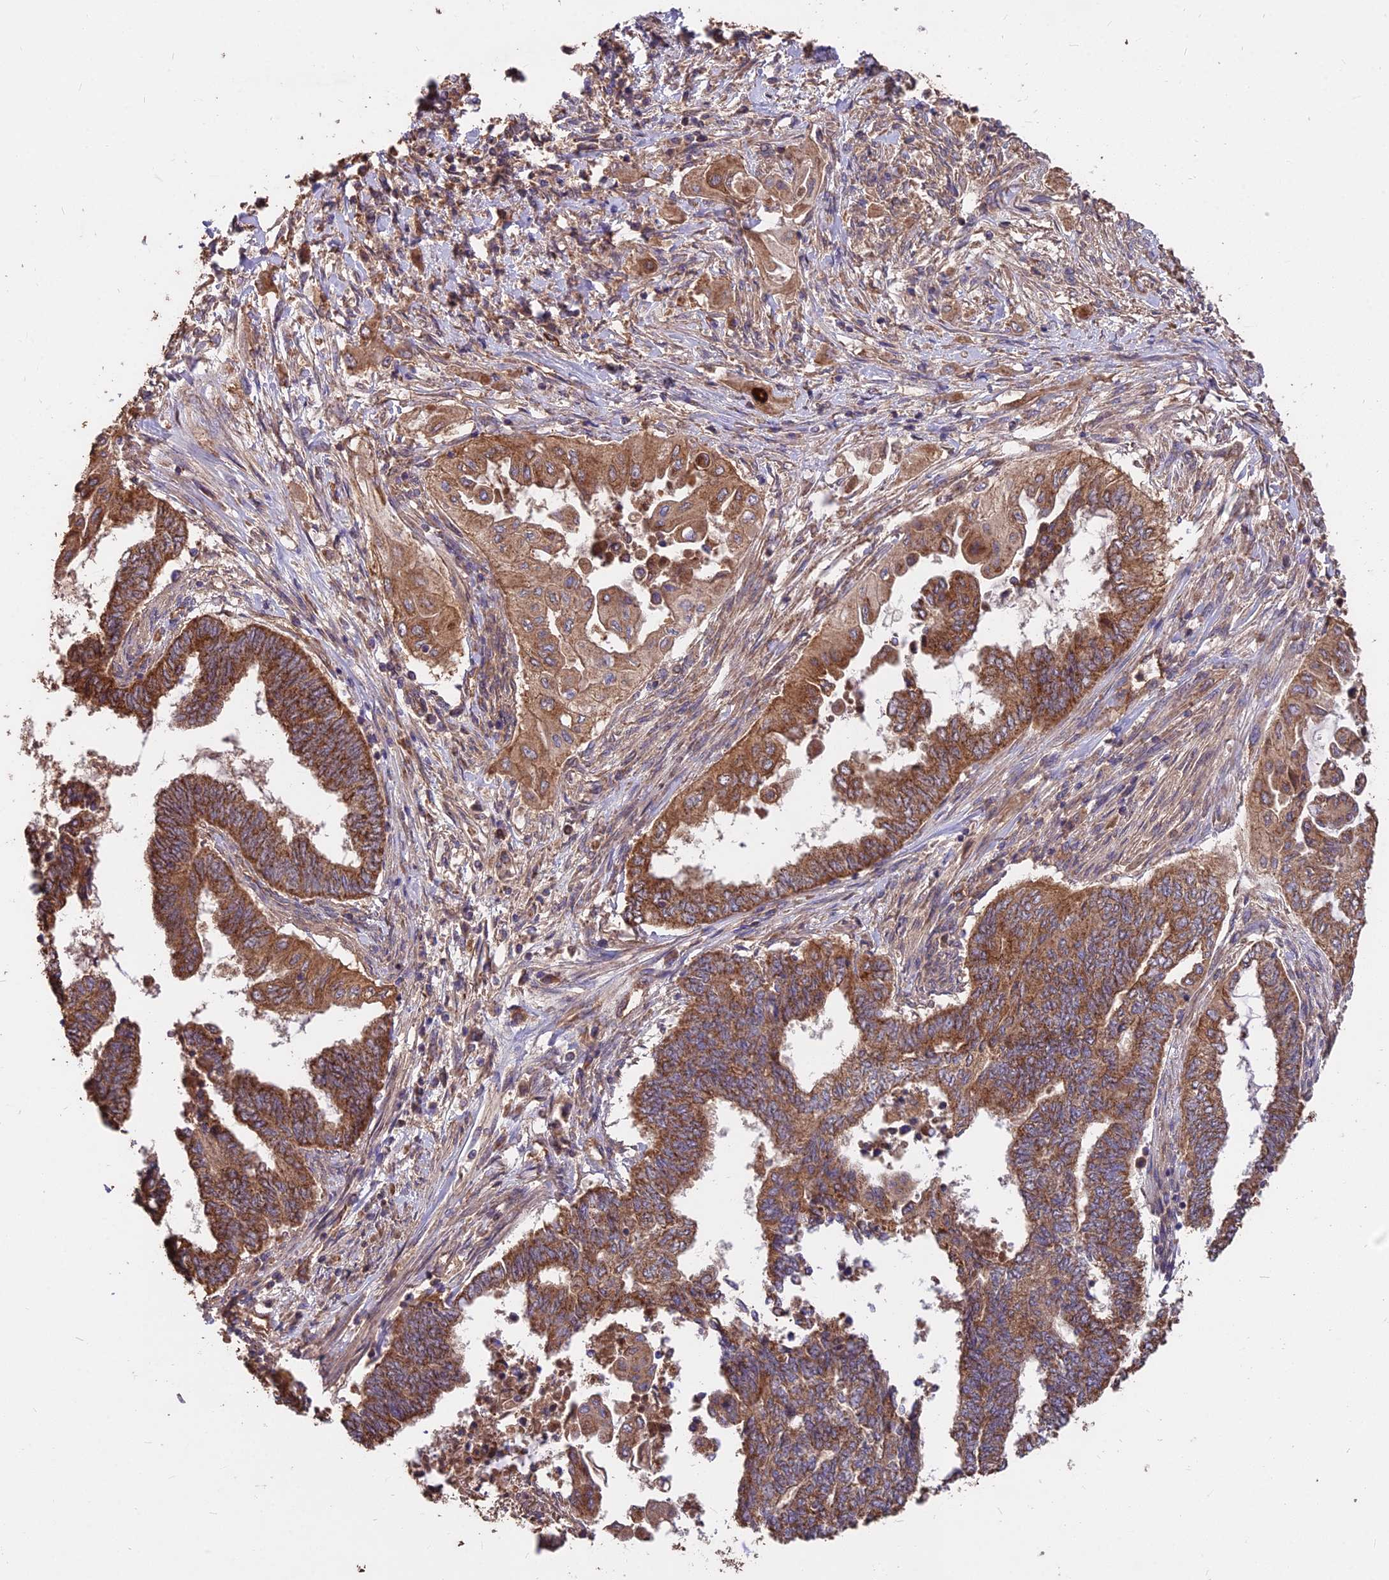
{"staining": {"intensity": "strong", "quantity": ">75%", "location": "cytoplasmic/membranous"}, "tissue": "endometrial cancer", "cell_type": "Tumor cells", "image_type": "cancer", "snomed": [{"axis": "morphology", "description": "Adenocarcinoma, NOS"}, {"axis": "topography", "description": "Uterus"}, {"axis": "topography", "description": "Endometrium"}], "caption": "Adenocarcinoma (endometrial) stained with a protein marker demonstrates strong staining in tumor cells.", "gene": "CEMIP2", "patient": {"sex": "female", "age": 70}}